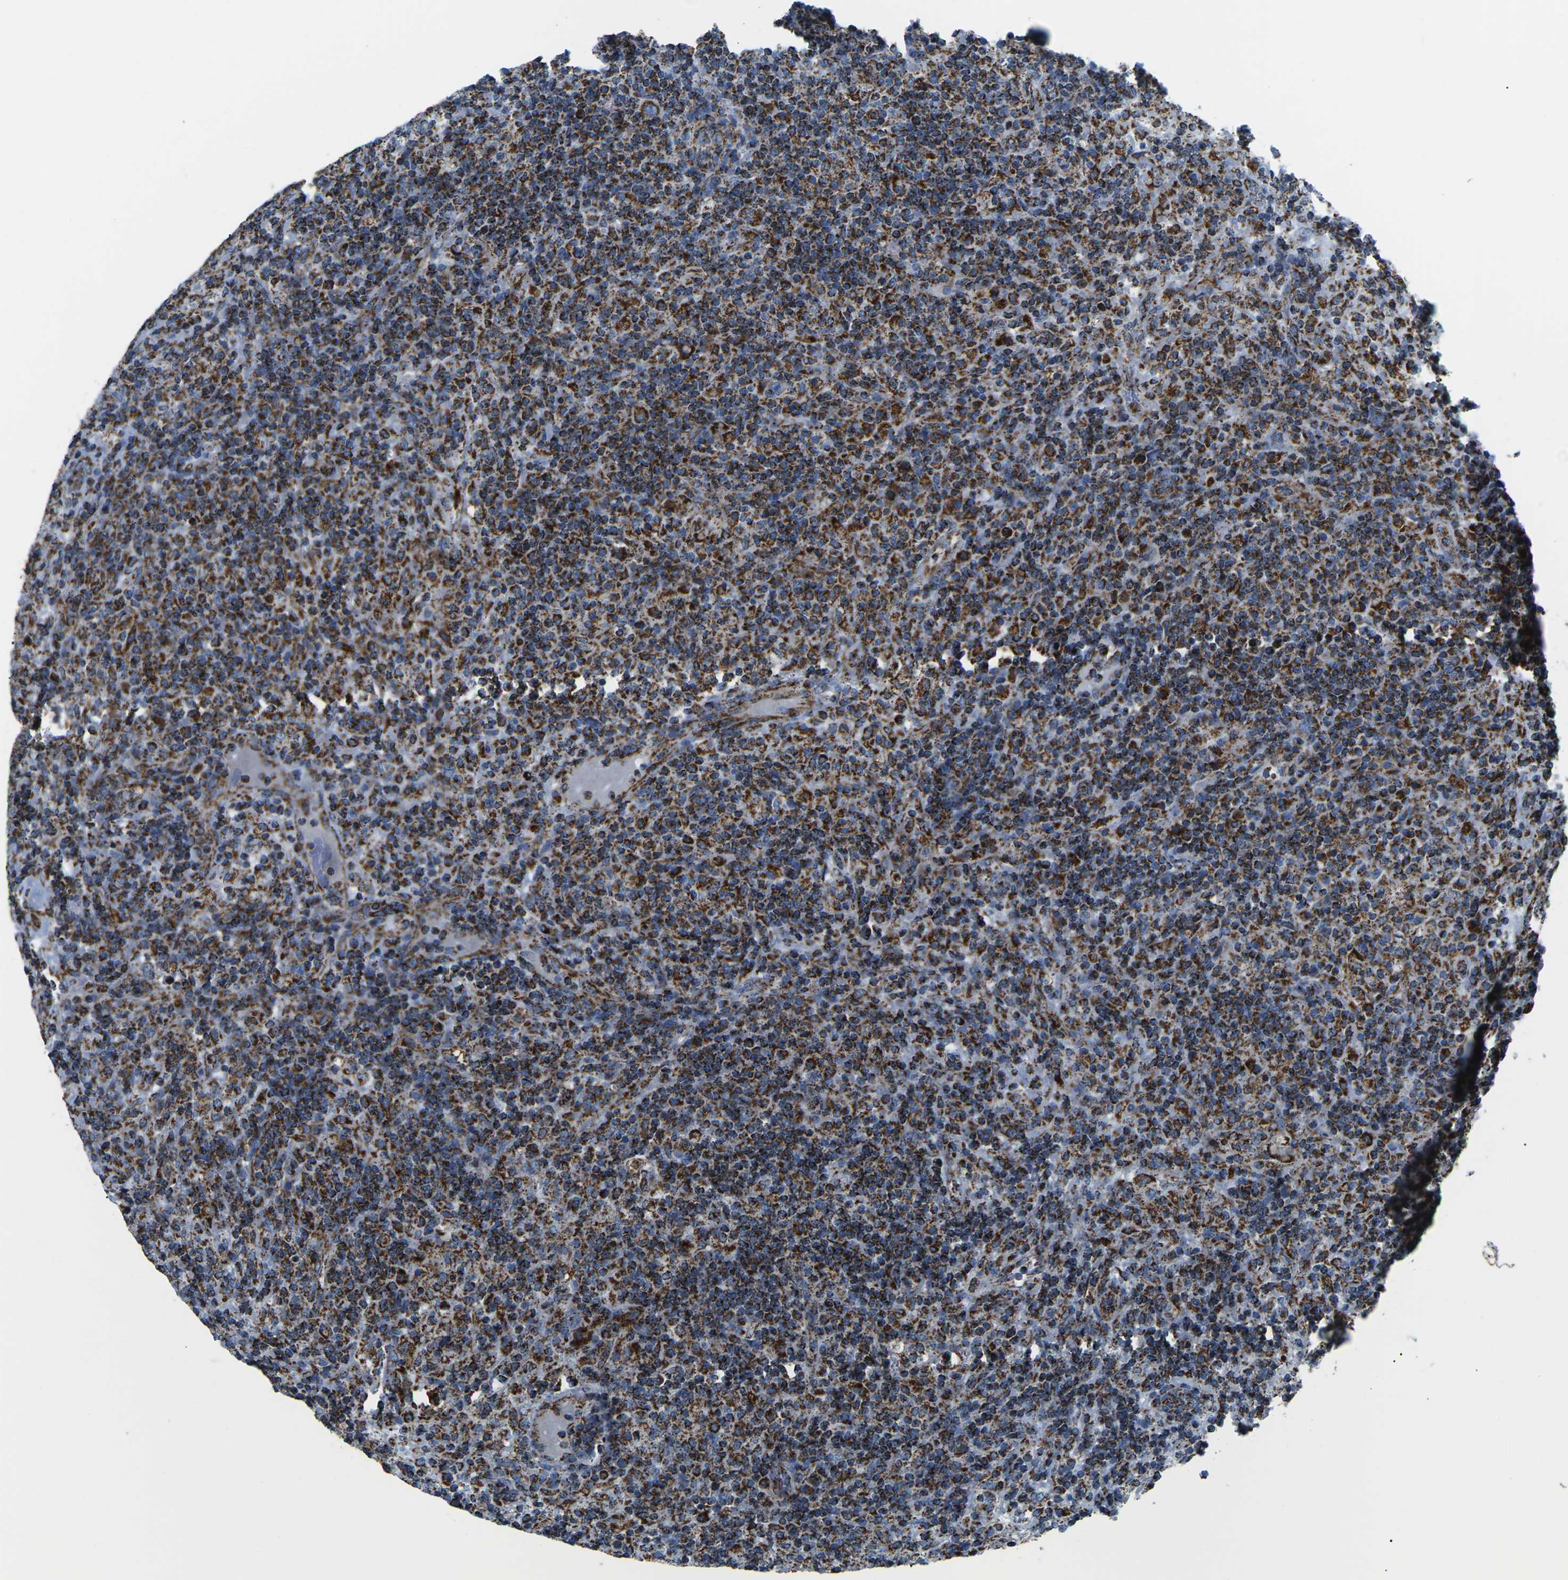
{"staining": {"intensity": "strong", "quantity": ">75%", "location": "cytoplasmic/membranous"}, "tissue": "lymphoma", "cell_type": "Tumor cells", "image_type": "cancer", "snomed": [{"axis": "morphology", "description": "Hodgkin's disease, NOS"}, {"axis": "topography", "description": "Lymph node"}], "caption": "Hodgkin's disease was stained to show a protein in brown. There is high levels of strong cytoplasmic/membranous positivity in about >75% of tumor cells.", "gene": "MT-CO2", "patient": {"sex": "male", "age": 70}}